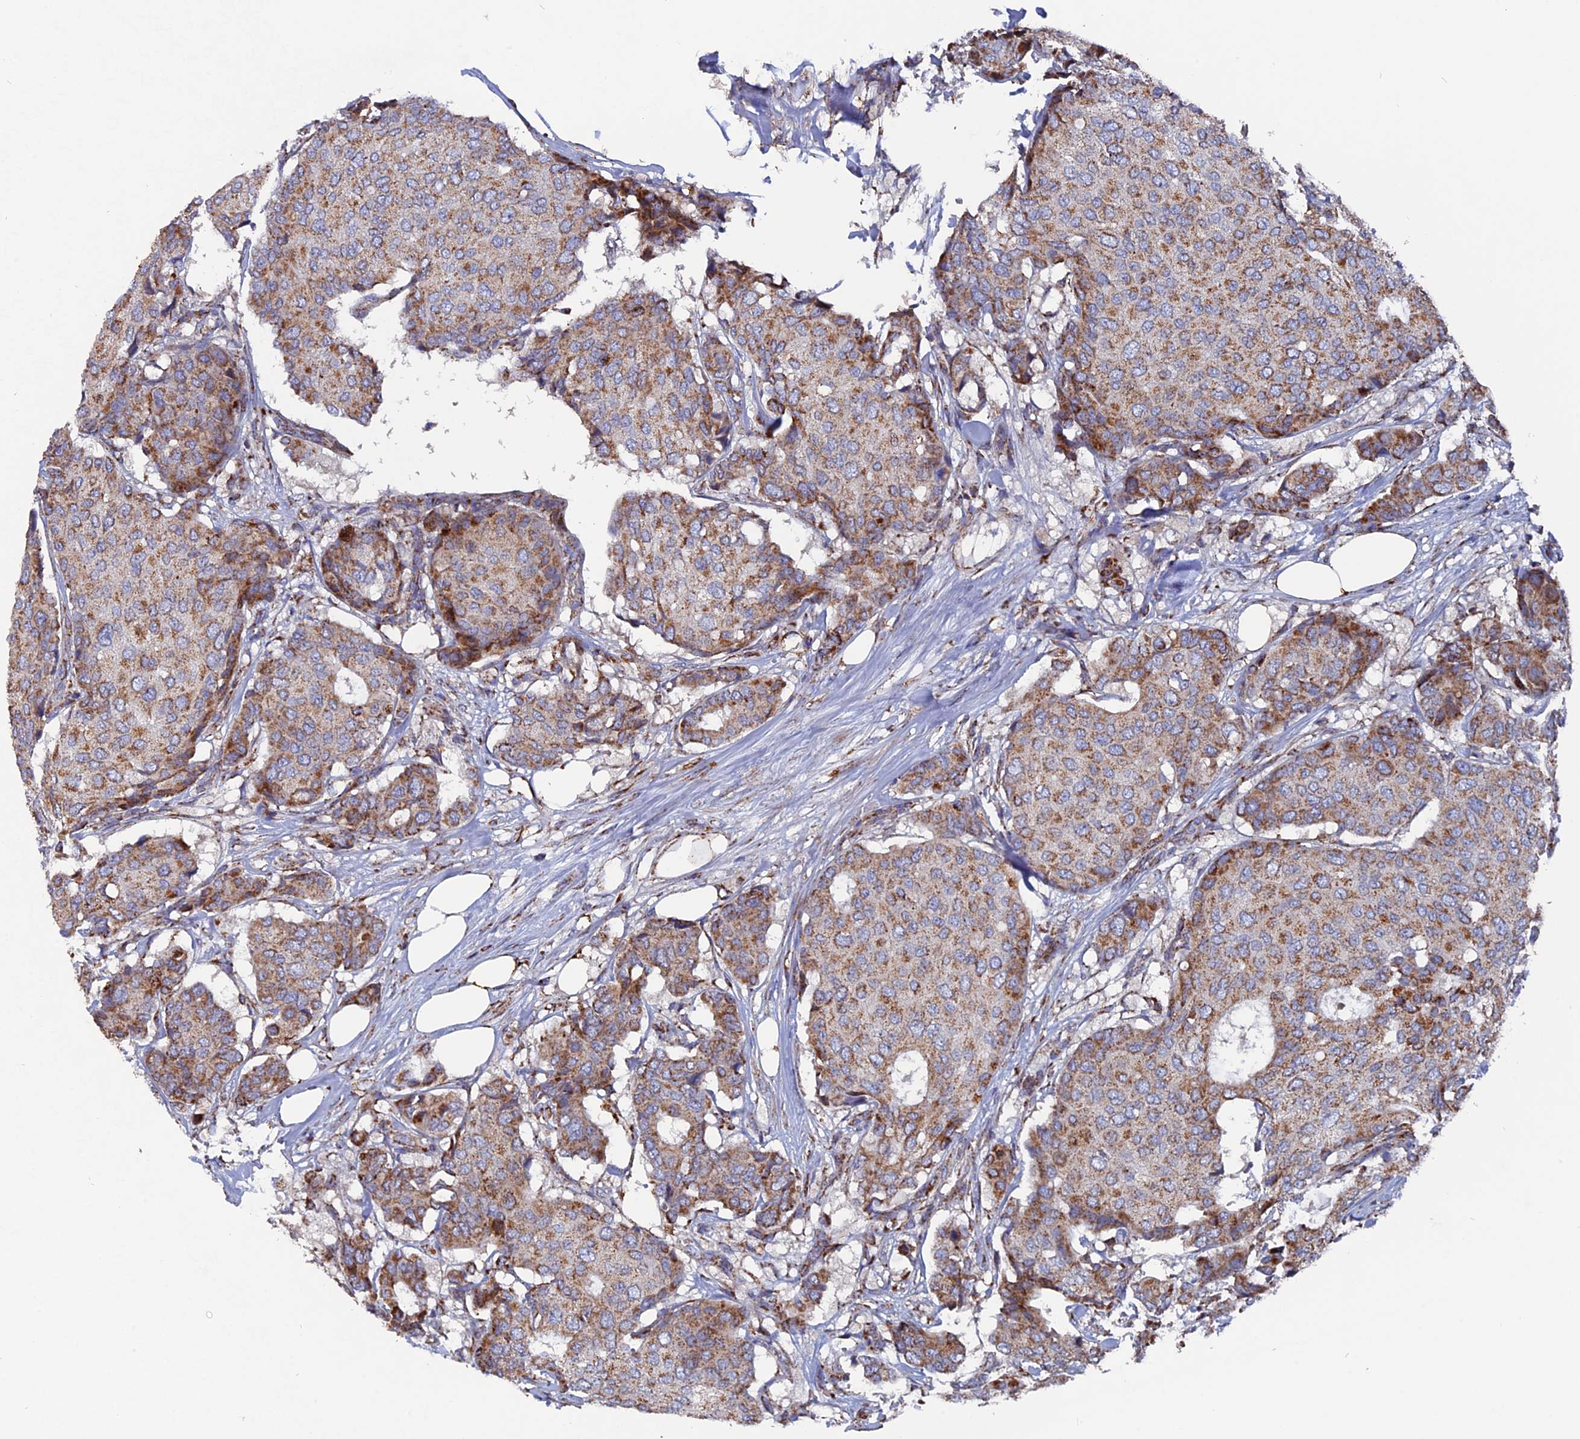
{"staining": {"intensity": "moderate", "quantity": ">75%", "location": "cytoplasmic/membranous"}, "tissue": "breast cancer", "cell_type": "Tumor cells", "image_type": "cancer", "snomed": [{"axis": "morphology", "description": "Duct carcinoma"}, {"axis": "topography", "description": "Breast"}], "caption": "Tumor cells reveal medium levels of moderate cytoplasmic/membranous positivity in approximately >75% of cells in human infiltrating ductal carcinoma (breast).", "gene": "TGFA", "patient": {"sex": "female", "age": 75}}